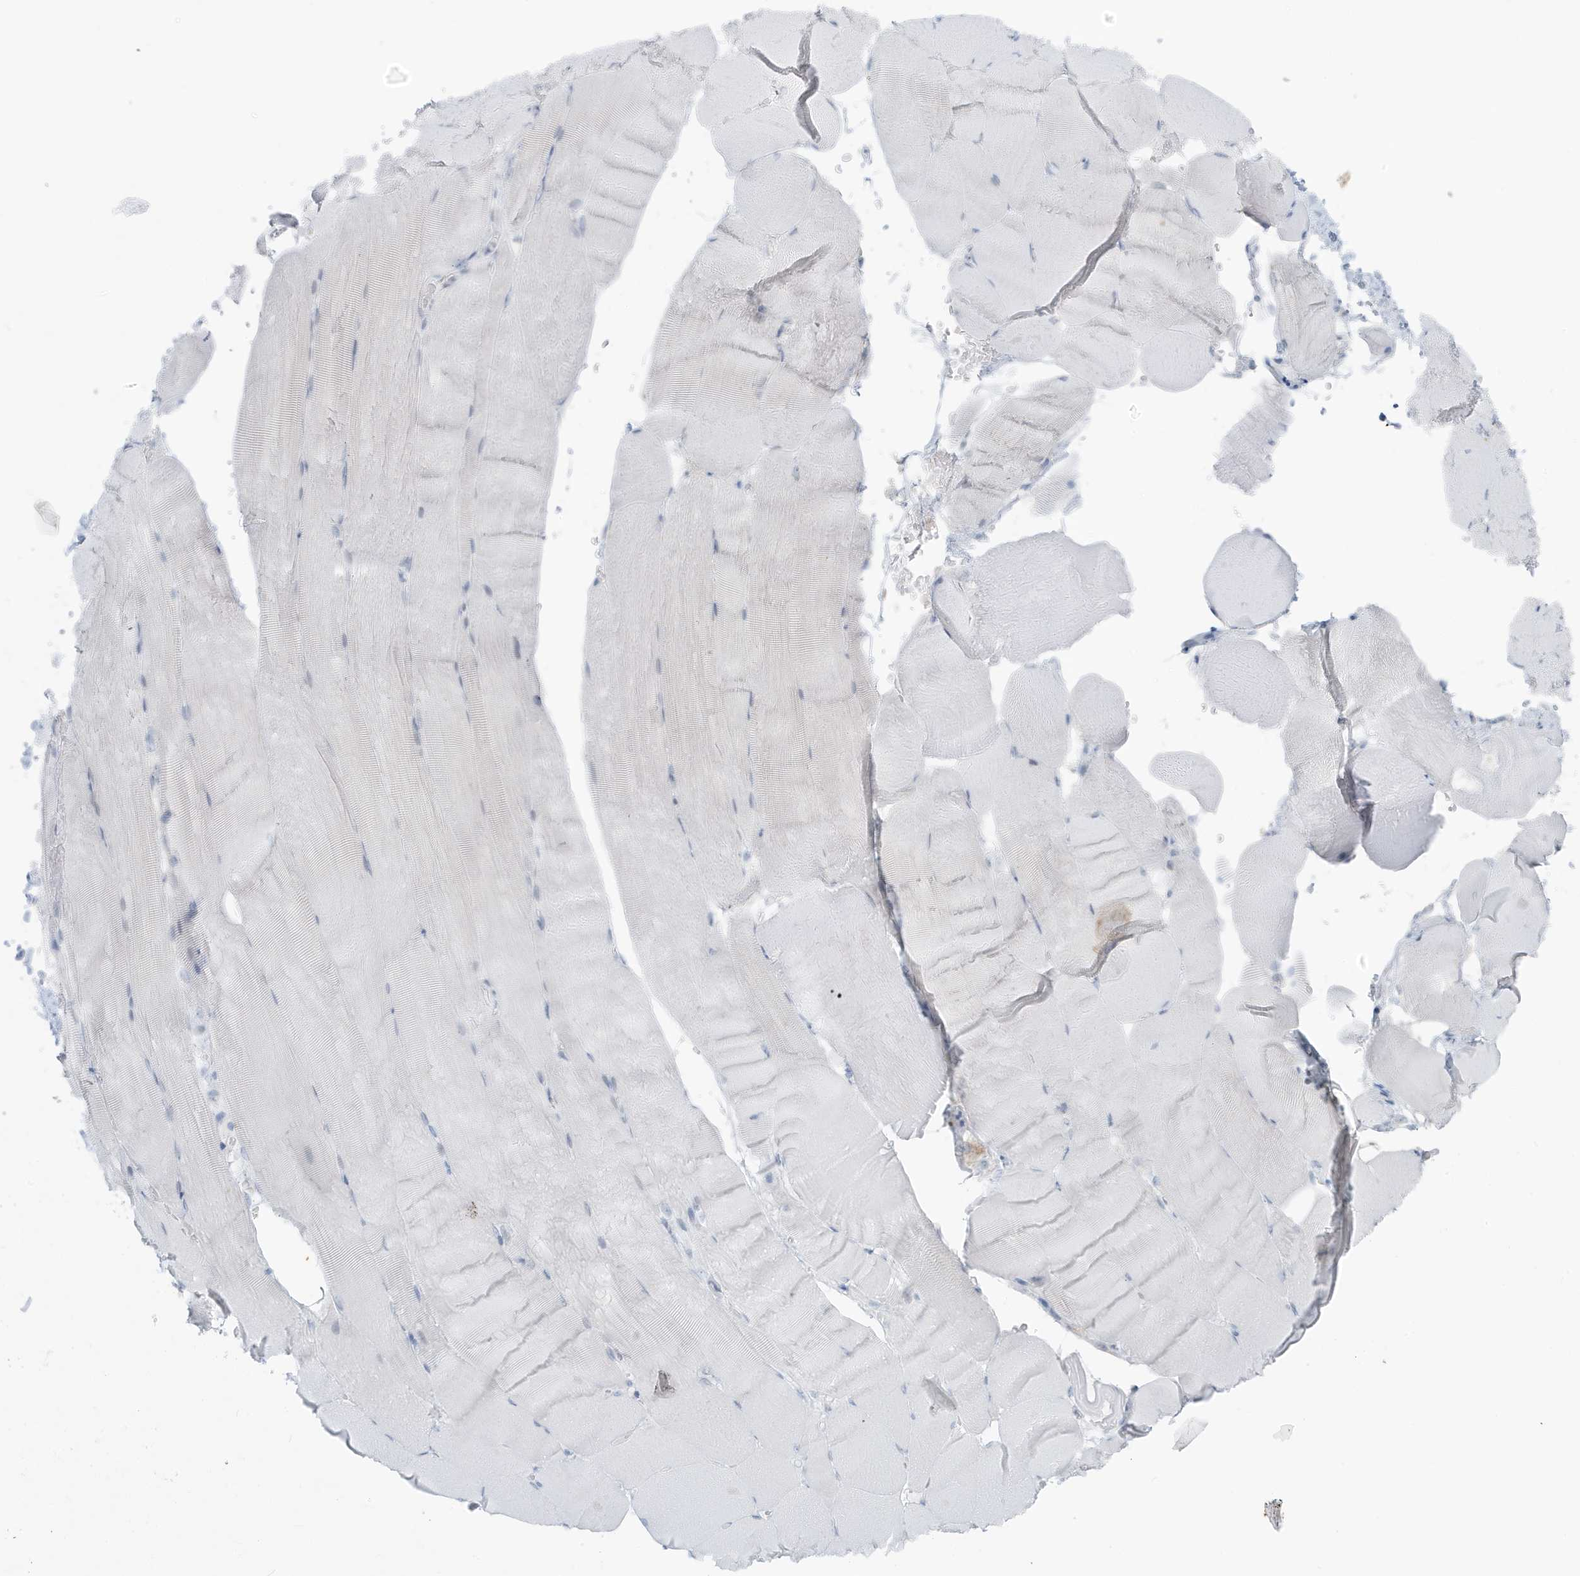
{"staining": {"intensity": "negative", "quantity": "none", "location": "none"}, "tissue": "skeletal muscle", "cell_type": "Myocytes", "image_type": "normal", "snomed": [{"axis": "morphology", "description": "Normal tissue, NOS"}, {"axis": "topography", "description": "Skeletal muscle"}, {"axis": "topography", "description": "Parathyroid gland"}], "caption": "There is no significant staining in myocytes of skeletal muscle. The staining was performed using DAB to visualize the protein expression in brown, while the nuclei were stained in blue with hematoxylin (Magnification: 20x).", "gene": "ZFP64", "patient": {"sex": "female", "age": 37}}